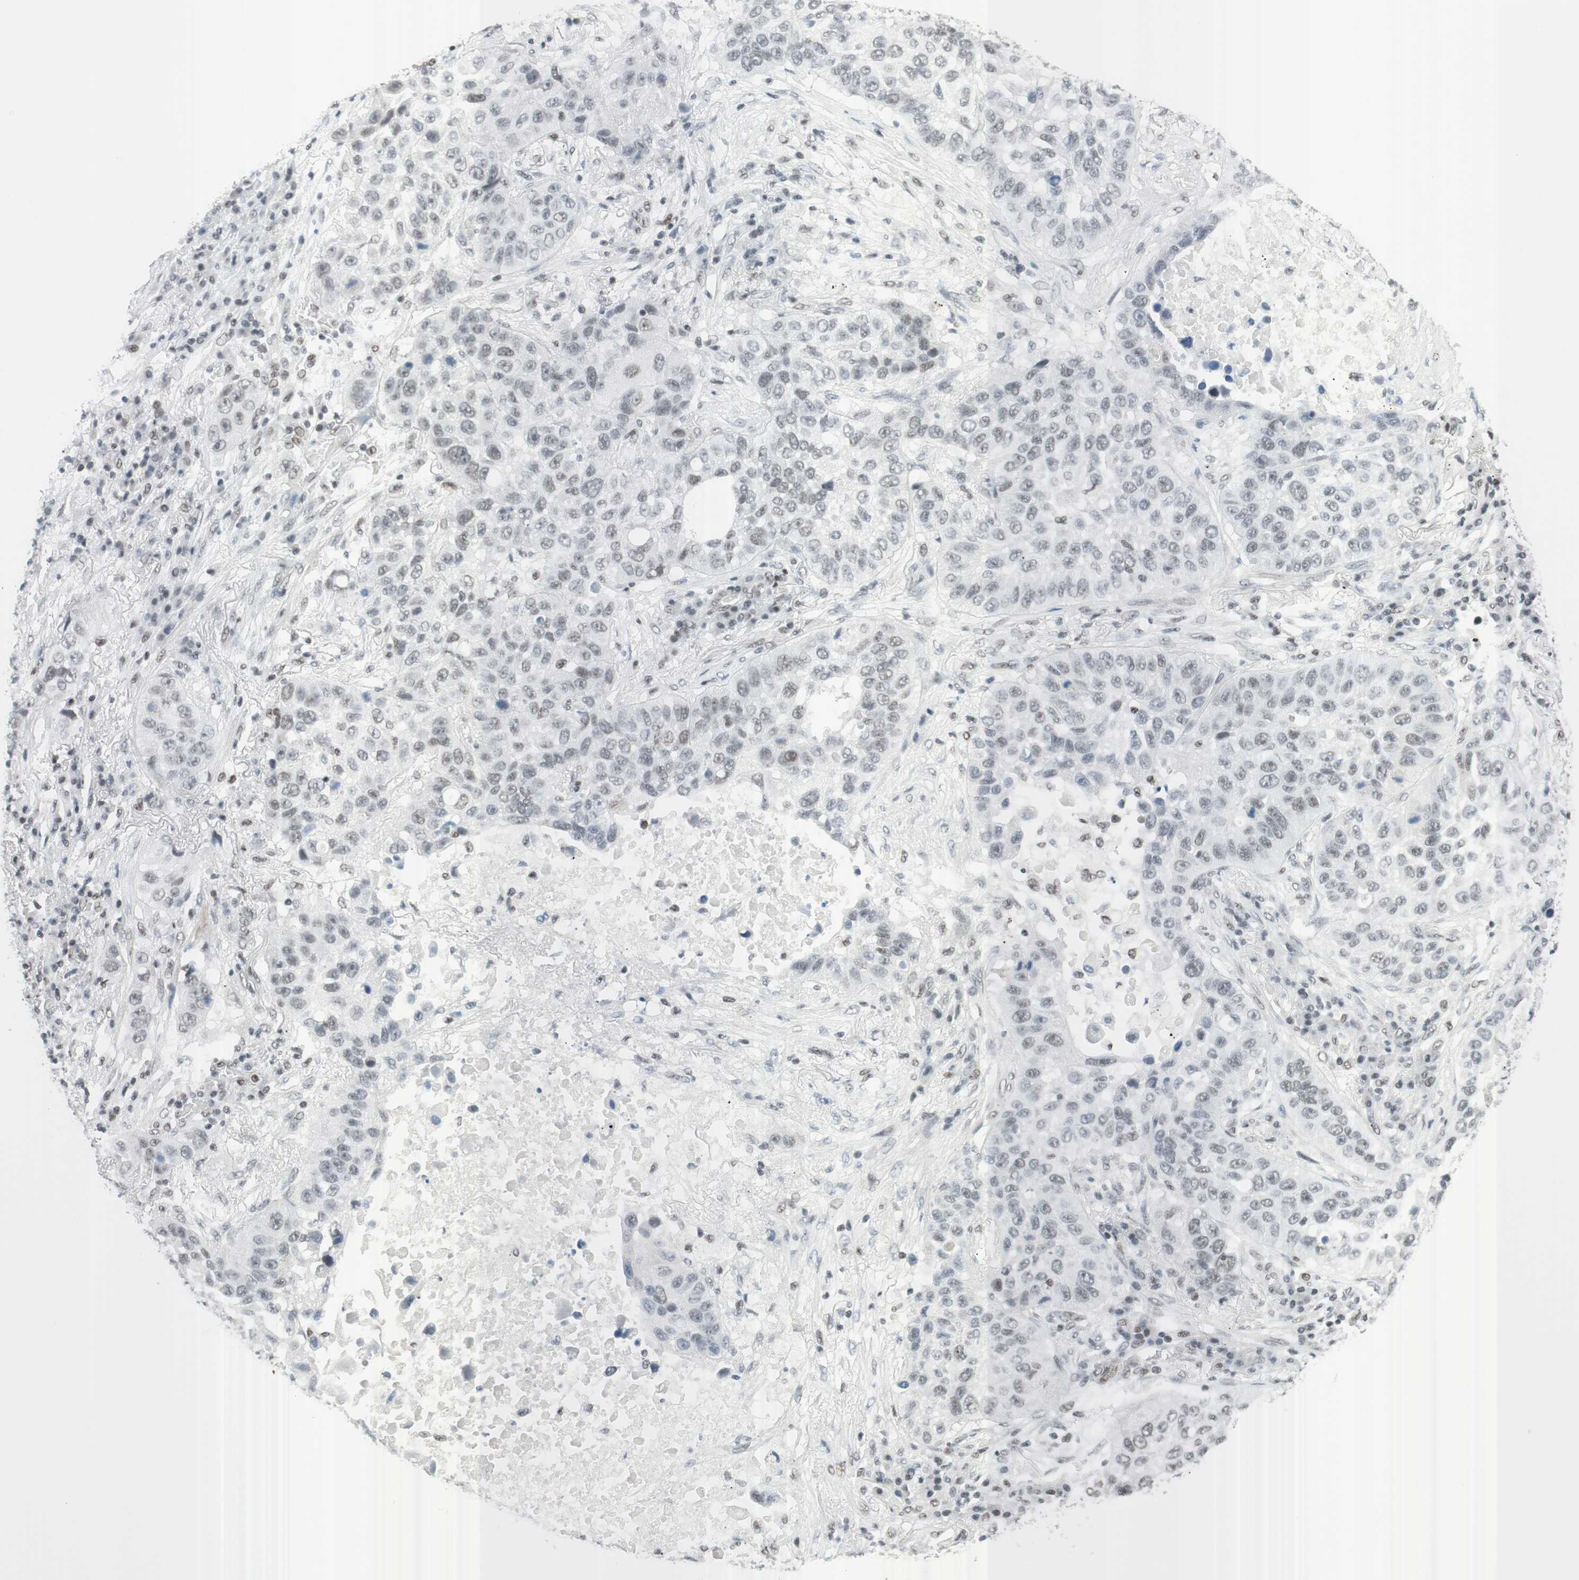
{"staining": {"intensity": "weak", "quantity": "25%-75%", "location": "nuclear"}, "tissue": "lung cancer", "cell_type": "Tumor cells", "image_type": "cancer", "snomed": [{"axis": "morphology", "description": "Squamous cell carcinoma, NOS"}, {"axis": "topography", "description": "Lung"}], "caption": "The image exhibits staining of lung cancer (squamous cell carcinoma), revealing weak nuclear protein expression (brown color) within tumor cells.", "gene": "ARID1A", "patient": {"sex": "male", "age": 57}}